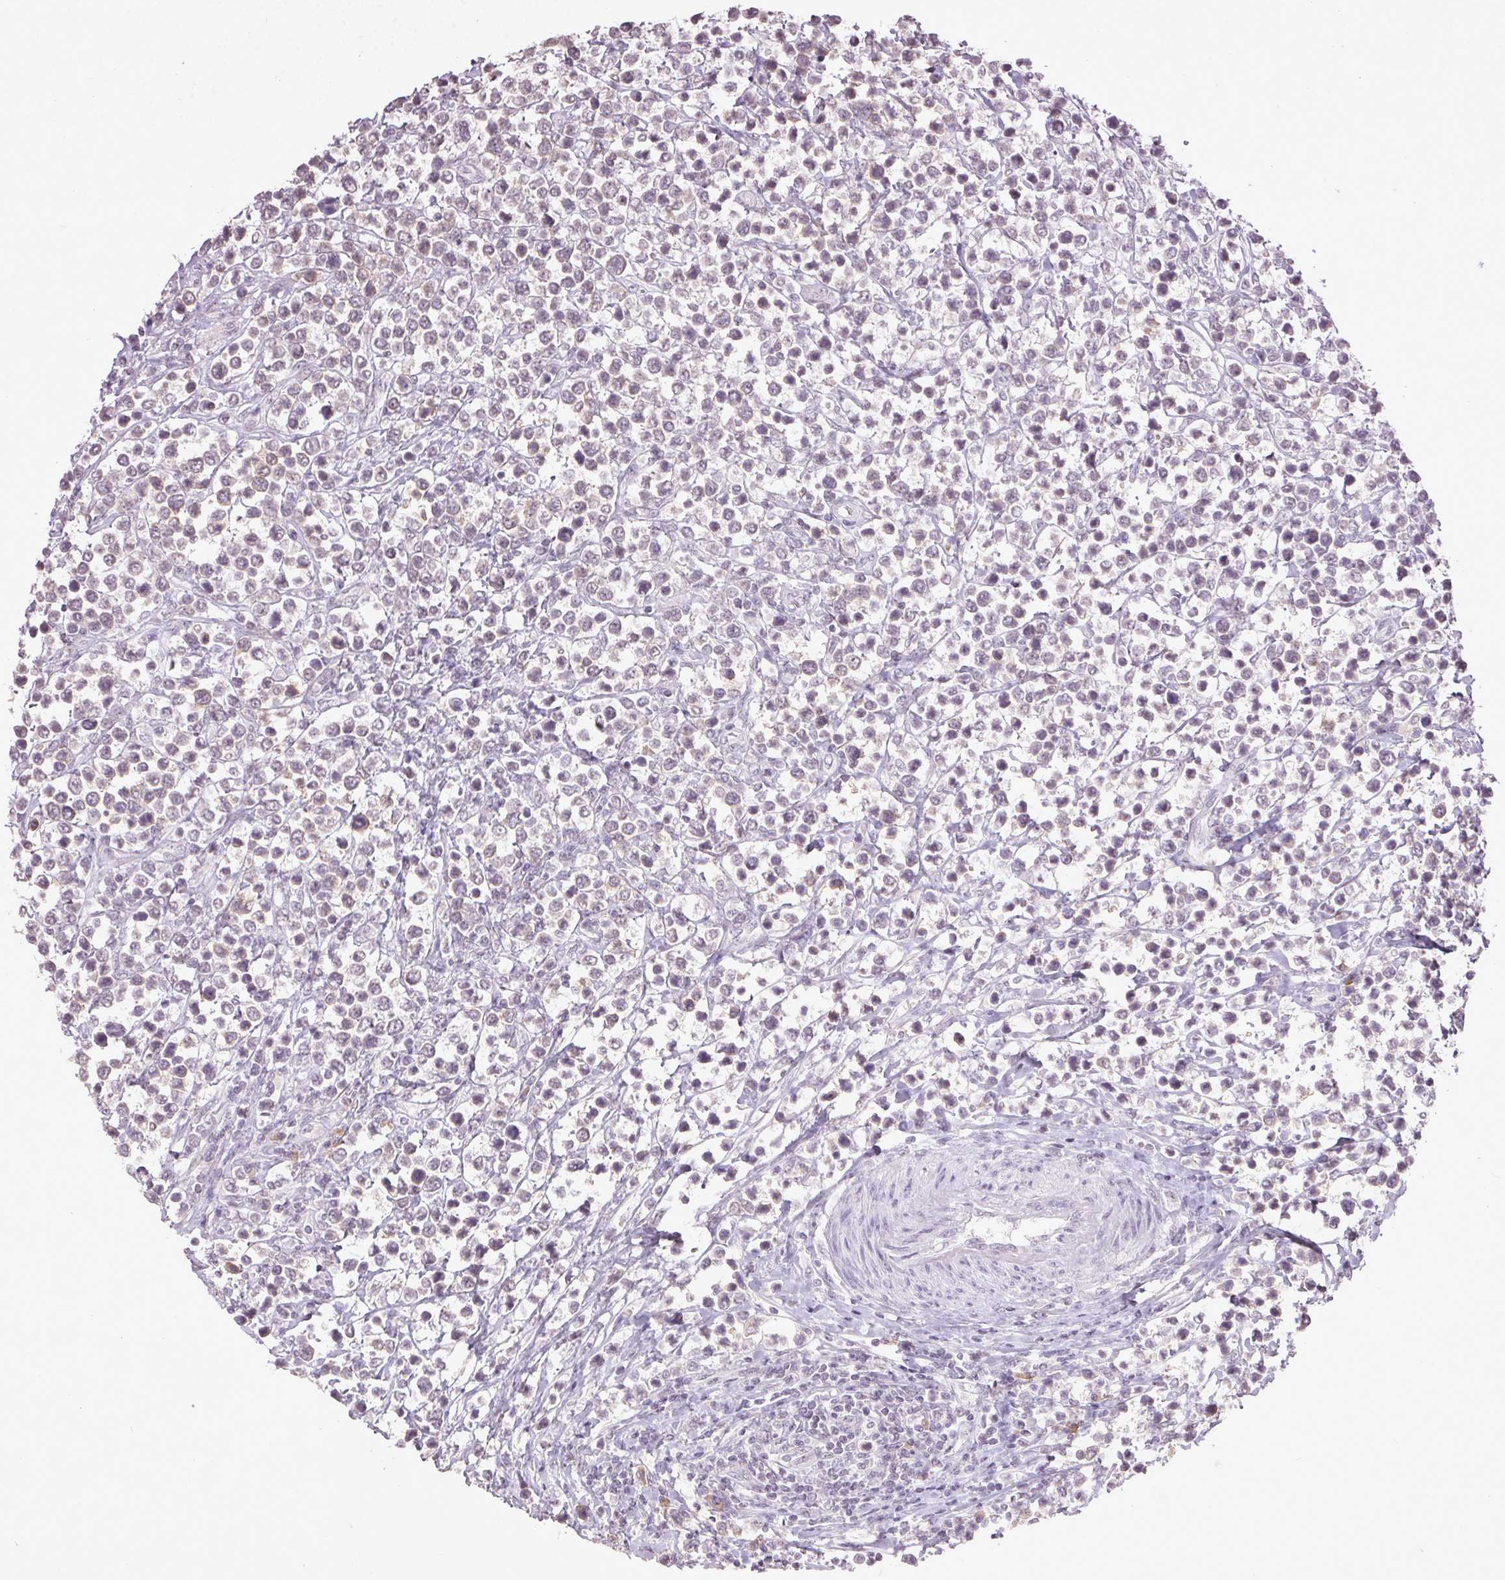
{"staining": {"intensity": "negative", "quantity": "none", "location": "none"}, "tissue": "lymphoma", "cell_type": "Tumor cells", "image_type": "cancer", "snomed": [{"axis": "morphology", "description": "Malignant lymphoma, non-Hodgkin's type, High grade"}, {"axis": "topography", "description": "Soft tissue"}], "caption": "High power microscopy image of an IHC histopathology image of high-grade malignant lymphoma, non-Hodgkin's type, revealing no significant expression in tumor cells.", "gene": "FAM168B", "patient": {"sex": "female", "age": 56}}